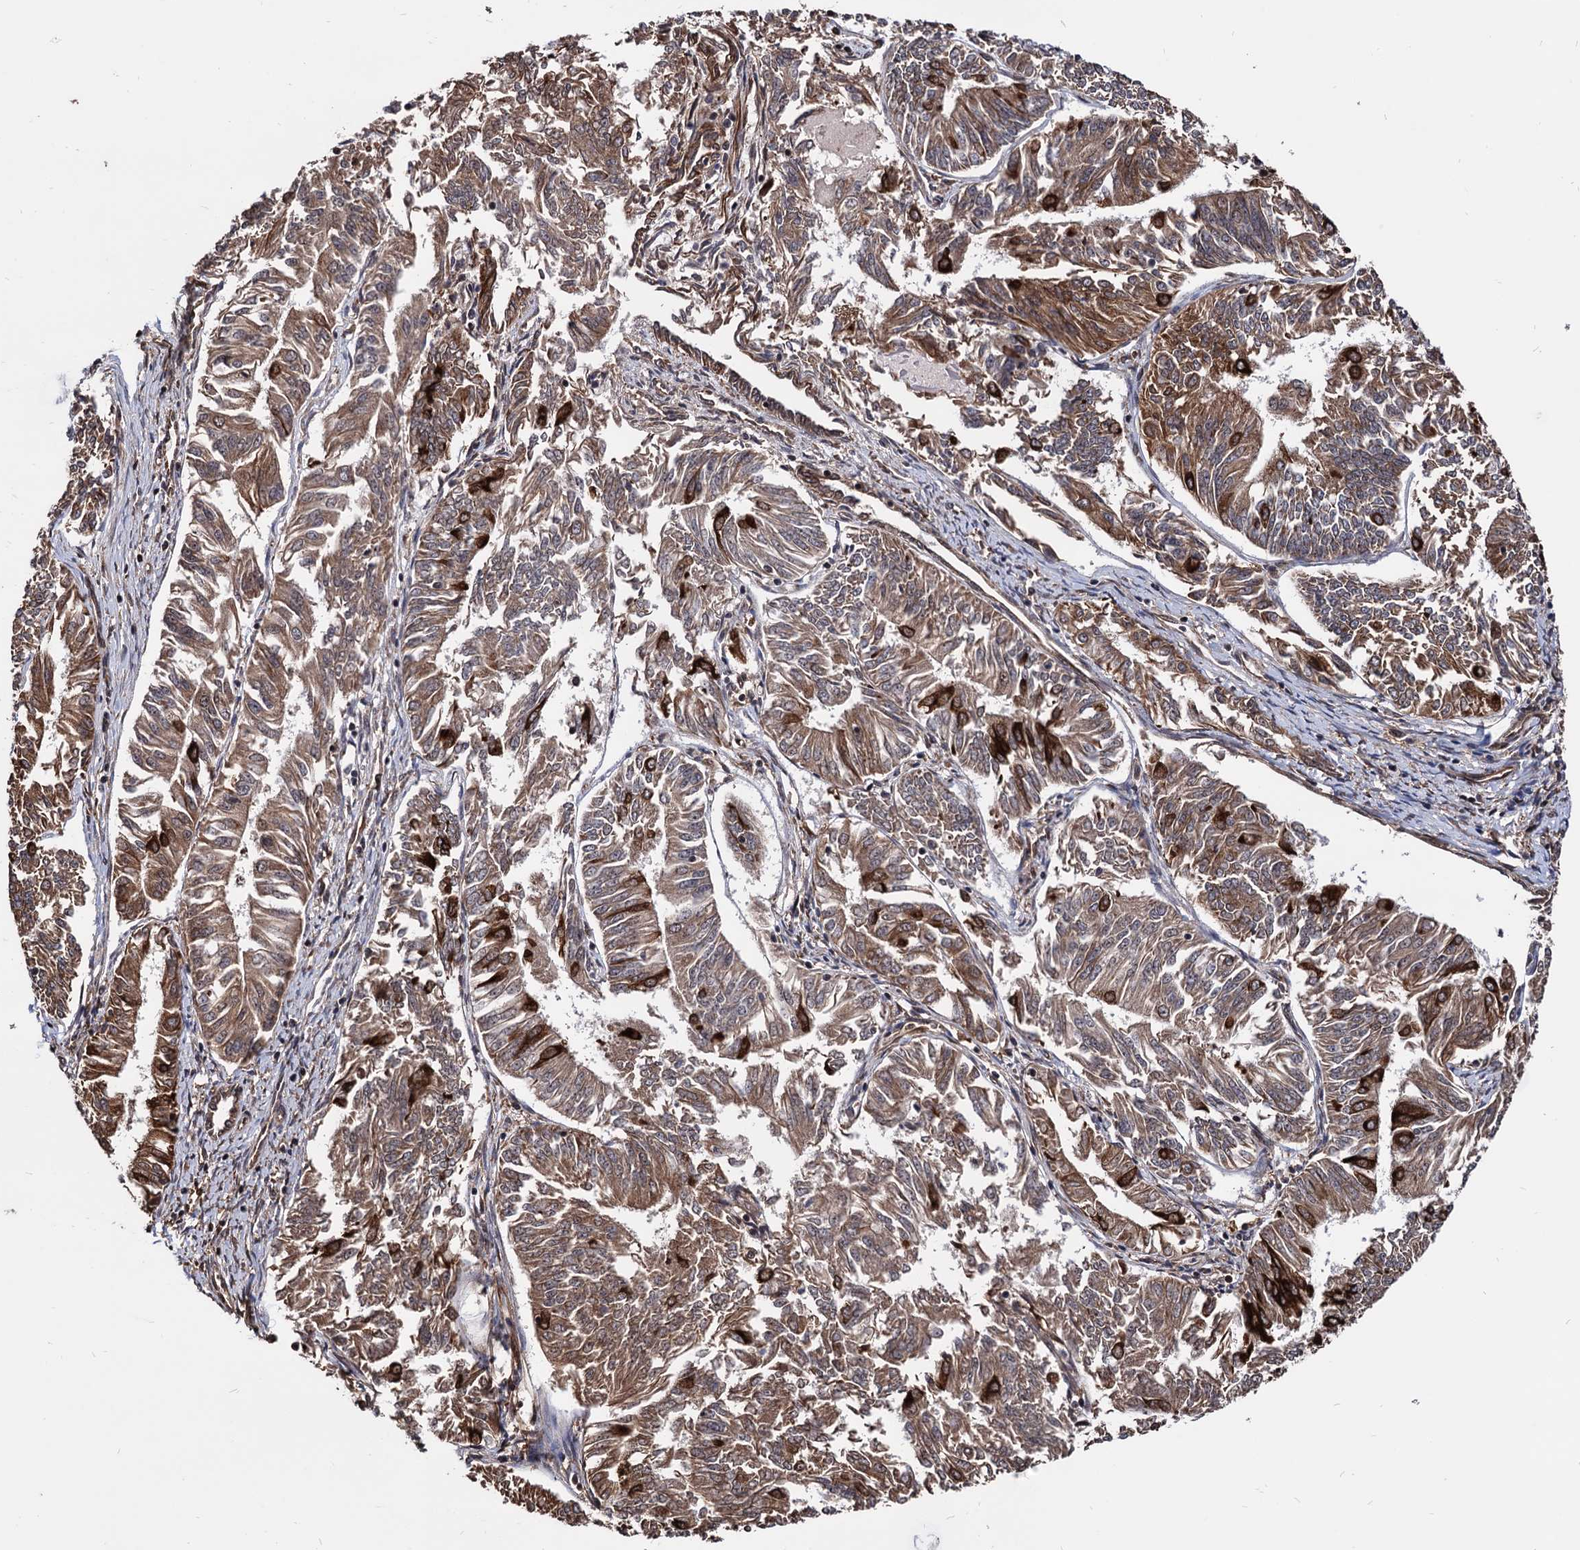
{"staining": {"intensity": "strong", "quantity": ">75%", "location": "cytoplasmic/membranous"}, "tissue": "endometrial cancer", "cell_type": "Tumor cells", "image_type": "cancer", "snomed": [{"axis": "morphology", "description": "Adenocarcinoma, NOS"}, {"axis": "topography", "description": "Endometrium"}], "caption": "Strong cytoplasmic/membranous protein staining is seen in approximately >75% of tumor cells in endometrial adenocarcinoma.", "gene": "ANKRD12", "patient": {"sex": "female", "age": 58}}